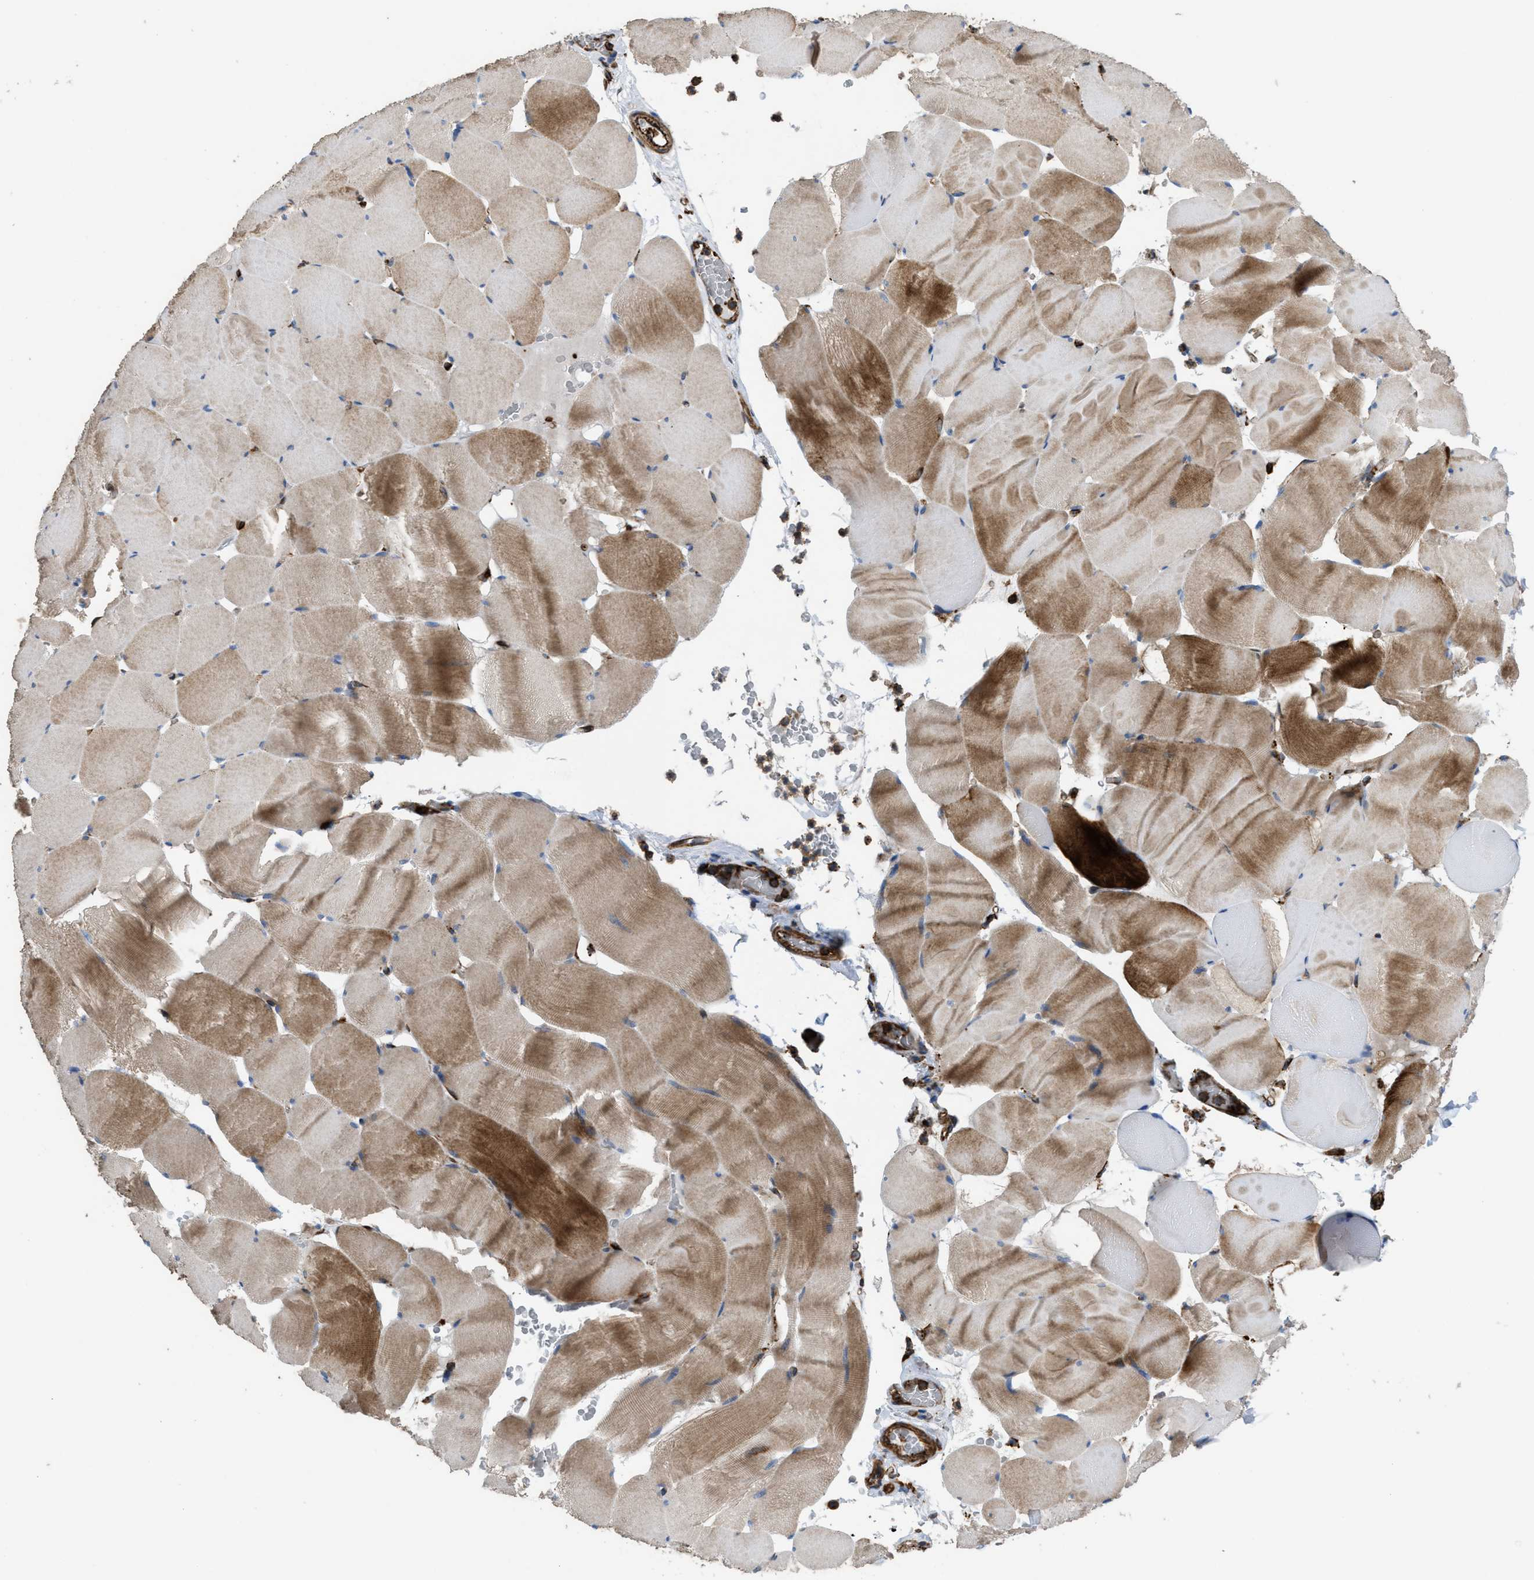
{"staining": {"intensity": "strong", "quantity": "25%-75%", "location": "cytoplasmic/membranous"}, "tissue": "skeletal muscle", "cell_type": "Myocytes", "image_type": "normal", "snomed": [{"axis": "morphology", "description": "Normal tissue, NOS"}, {"axis": "topography", "description": "Skeletal muscle"}], "caption": "A histopathology image of human skeletal muscle stained for a protein reveals strong cytoplasmic/membranous brown staining in myocytes.", "gene": "EGLN1", "patient": {"sex": "male", "age": 62}}